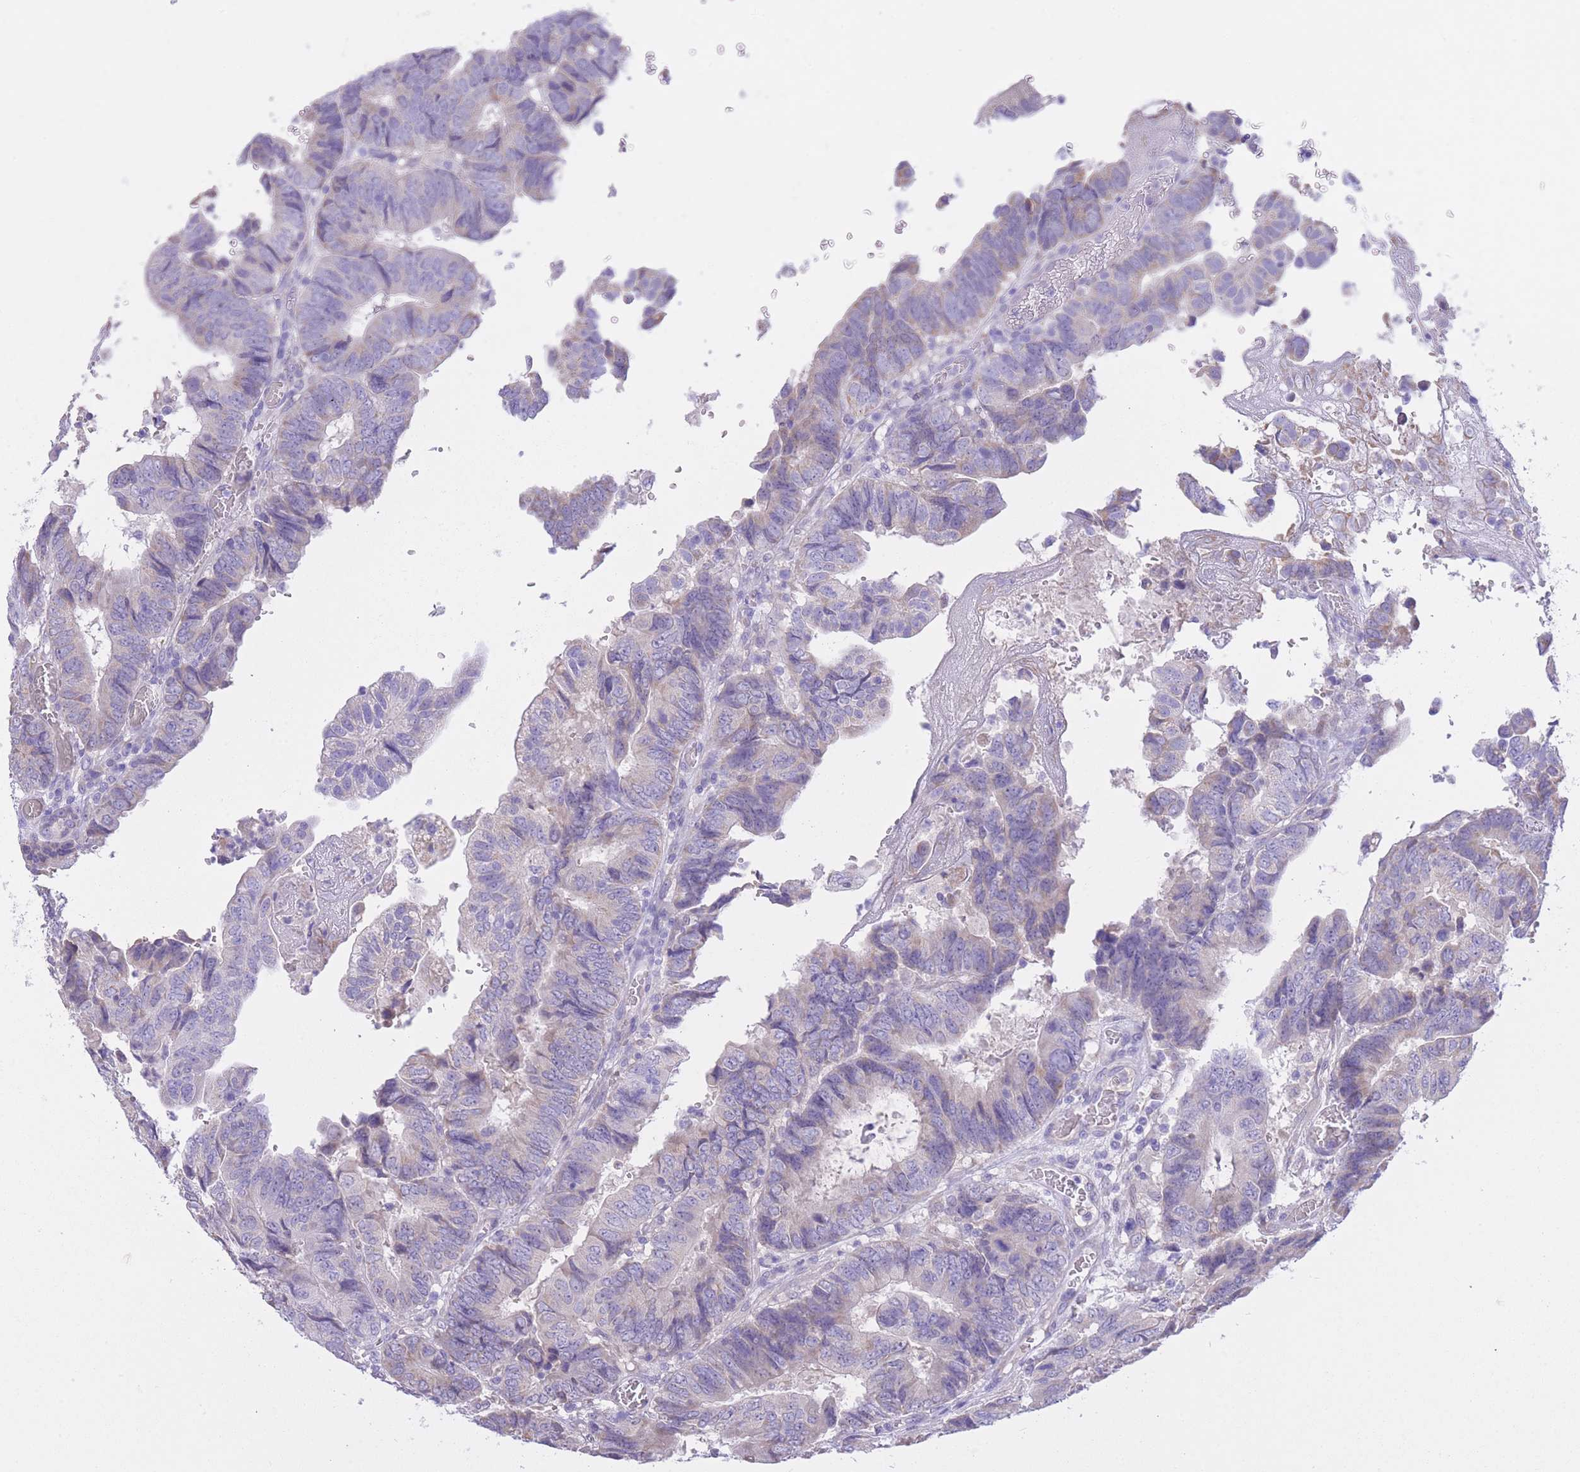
{"staining": {"intensity": "negative", "quantity": "none", "location": "none"}, "tissue": "colorectal cancer", "cell_type": "Tumor cells", "image_type": "cancer", "snomed": [{"axis": "morphology", "description": "Adenocarcinoma, NOS"}, {"axis": "topography", "description": "Colon"}], "caption": "Colorectal adenocarcinoma was stained to show a protein in brown. There is no significant expression in tumor cells.", "gene": "PGM1", "patient": {"sex": "male", "age": 85}}